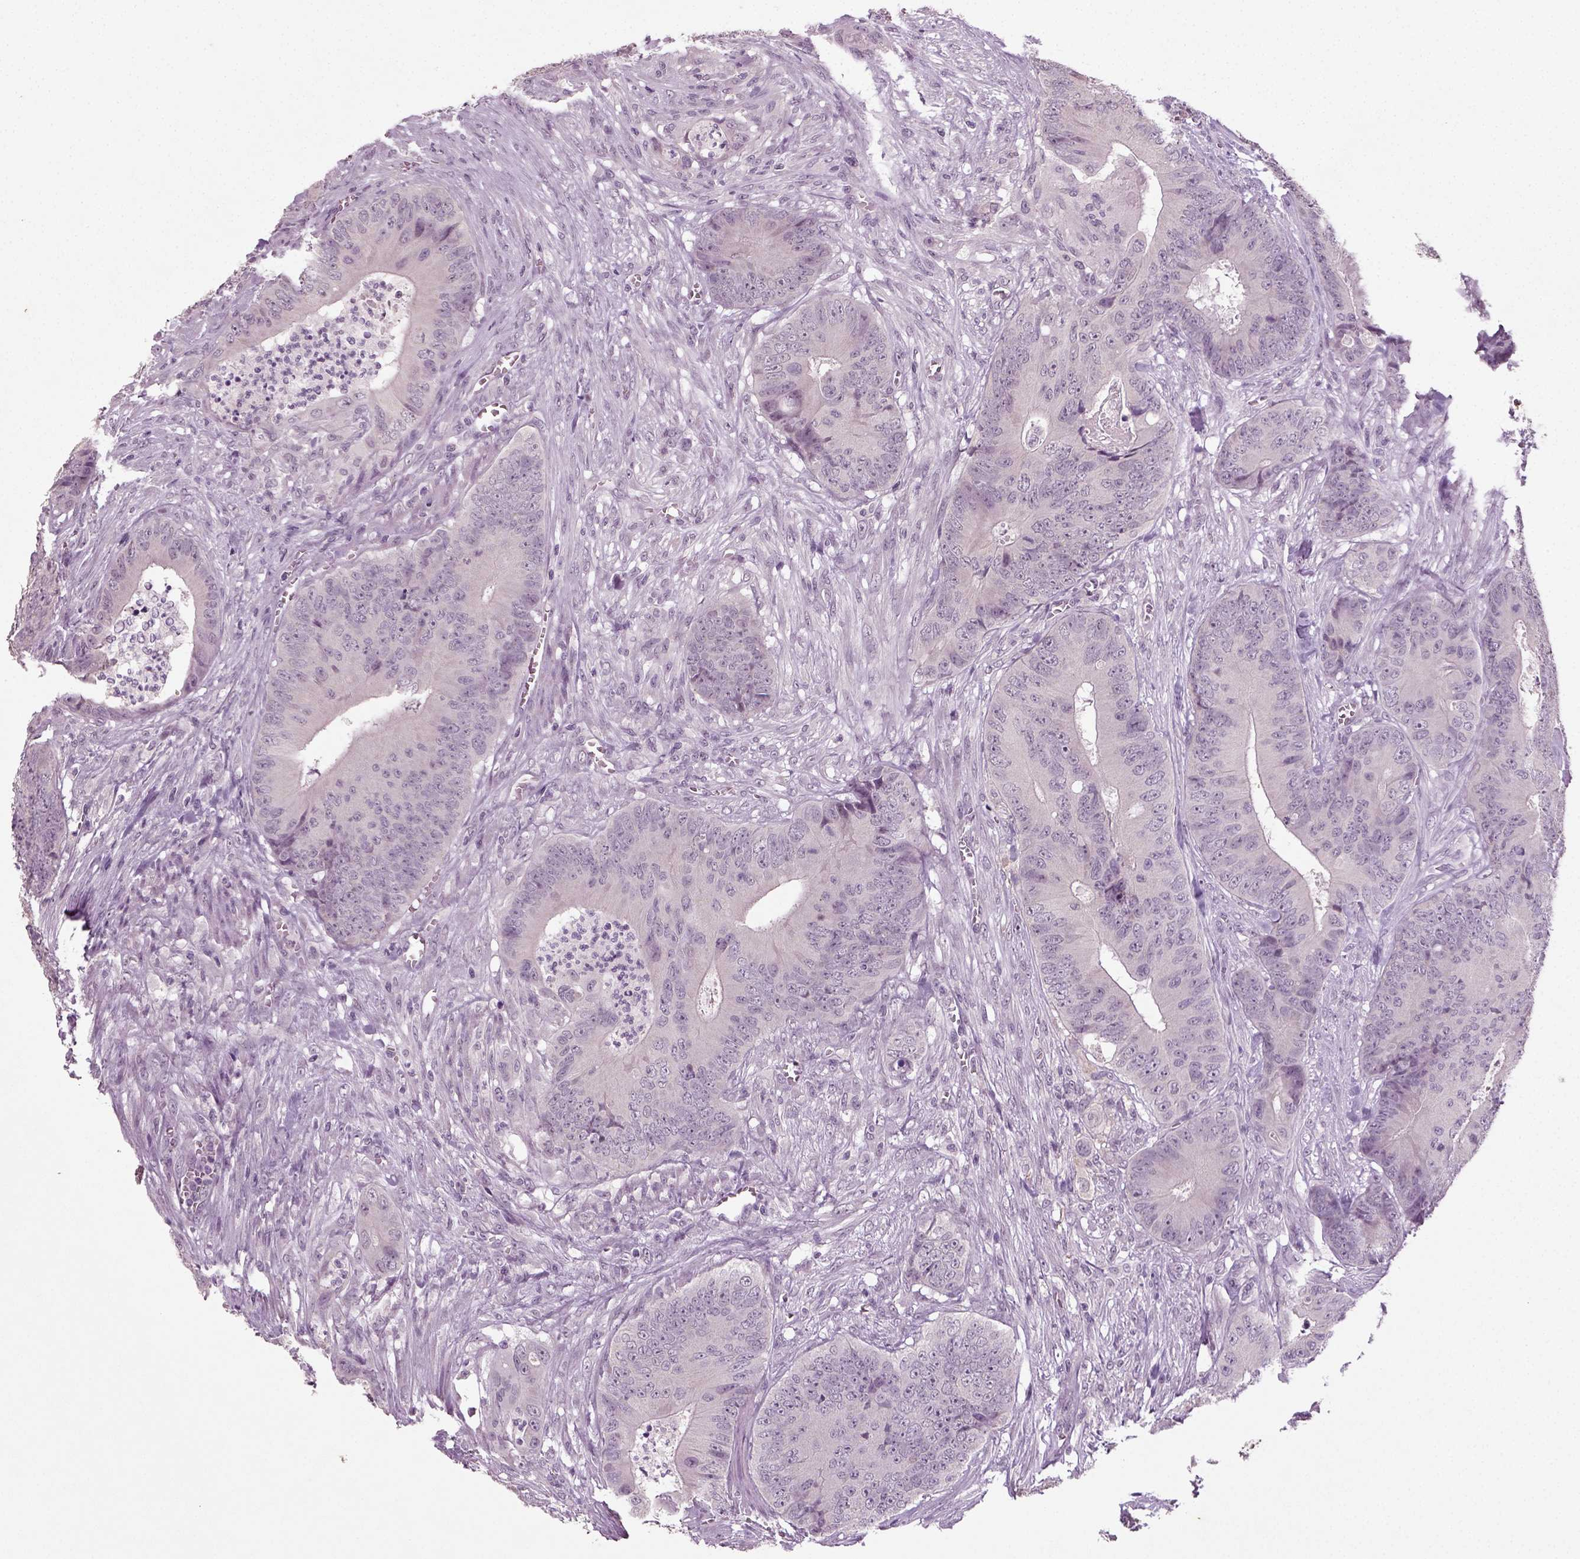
{"staining": {"intensity": "negative", "quantity": "none", "location": "none"}, "tissue": "colorectal cancer", "cell_type": "Tumor cells", "image_type": "cancer", "snomed": [{"axis": "morphology", "description": "Adenocarcinoma, NOS"}, {"axis": "topography", "description": "Colon"}], "caption": "Histopathology image shows no significant protein staining in tumor cells of colorectal adenocarcinoma.", "gene": "SYNGAP1", "patient": {"sex": "male", "age": 84}}